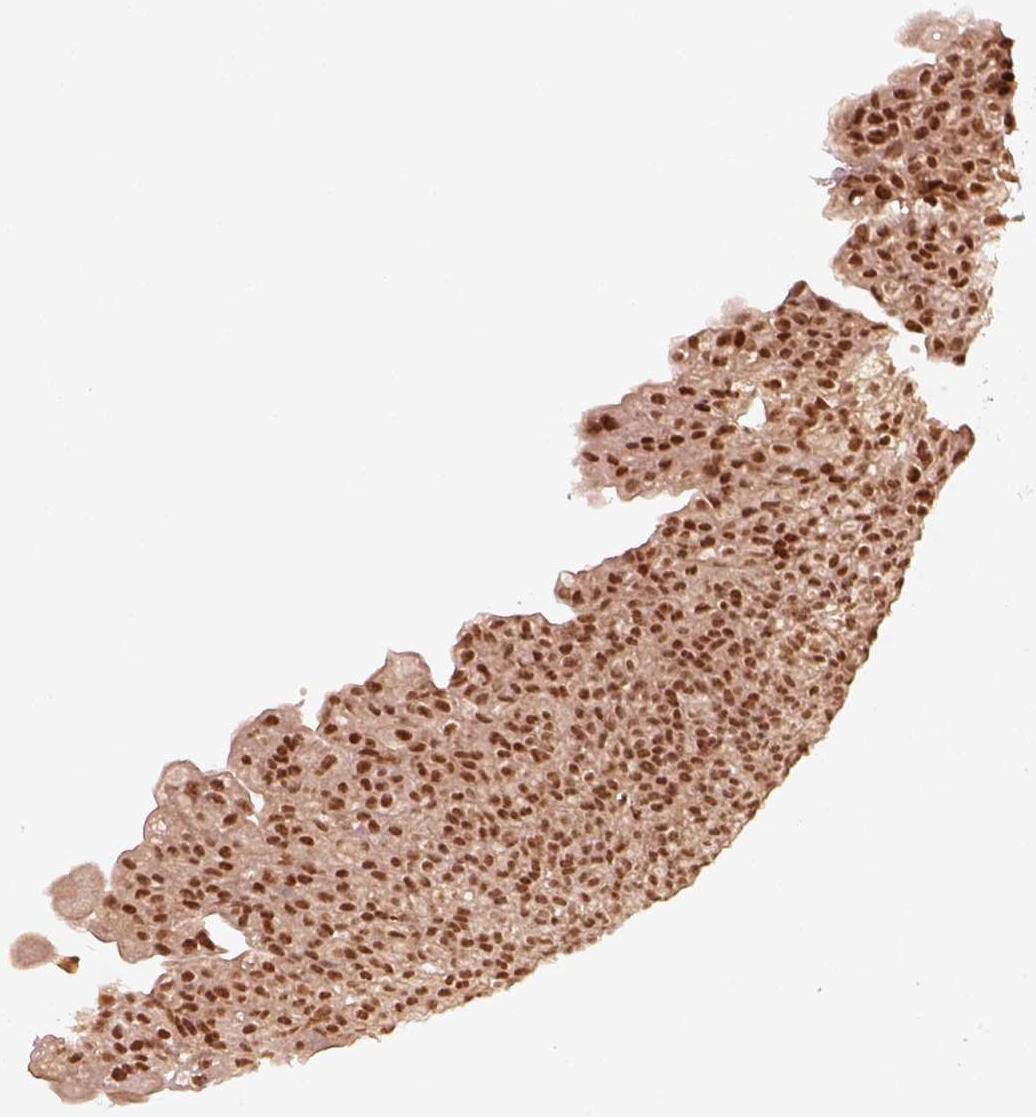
{"staining": {"intensity": "moderate", "quantity": ">75%", "location": "nuclear"}, "tissue": "urinary bladder", "cell_type": "Urothelial cells", "image_type": "normal", "snomed": [{"axis": "morphology", "description": "Normal tissue, NOS"}, {"axis": "topography", "description": "Urinary bladder"}, {"axis": "topography", "description": "Prostate"}], "caption": "Immunohistochemistry (IHC) (DAB) staining of unremarkable urinary bladder shows moderate nuclear protein expression in approximately >75% of urothelial cells.", "gene": "GMEB2", "patient": {"sex": "male", "age": 76}}